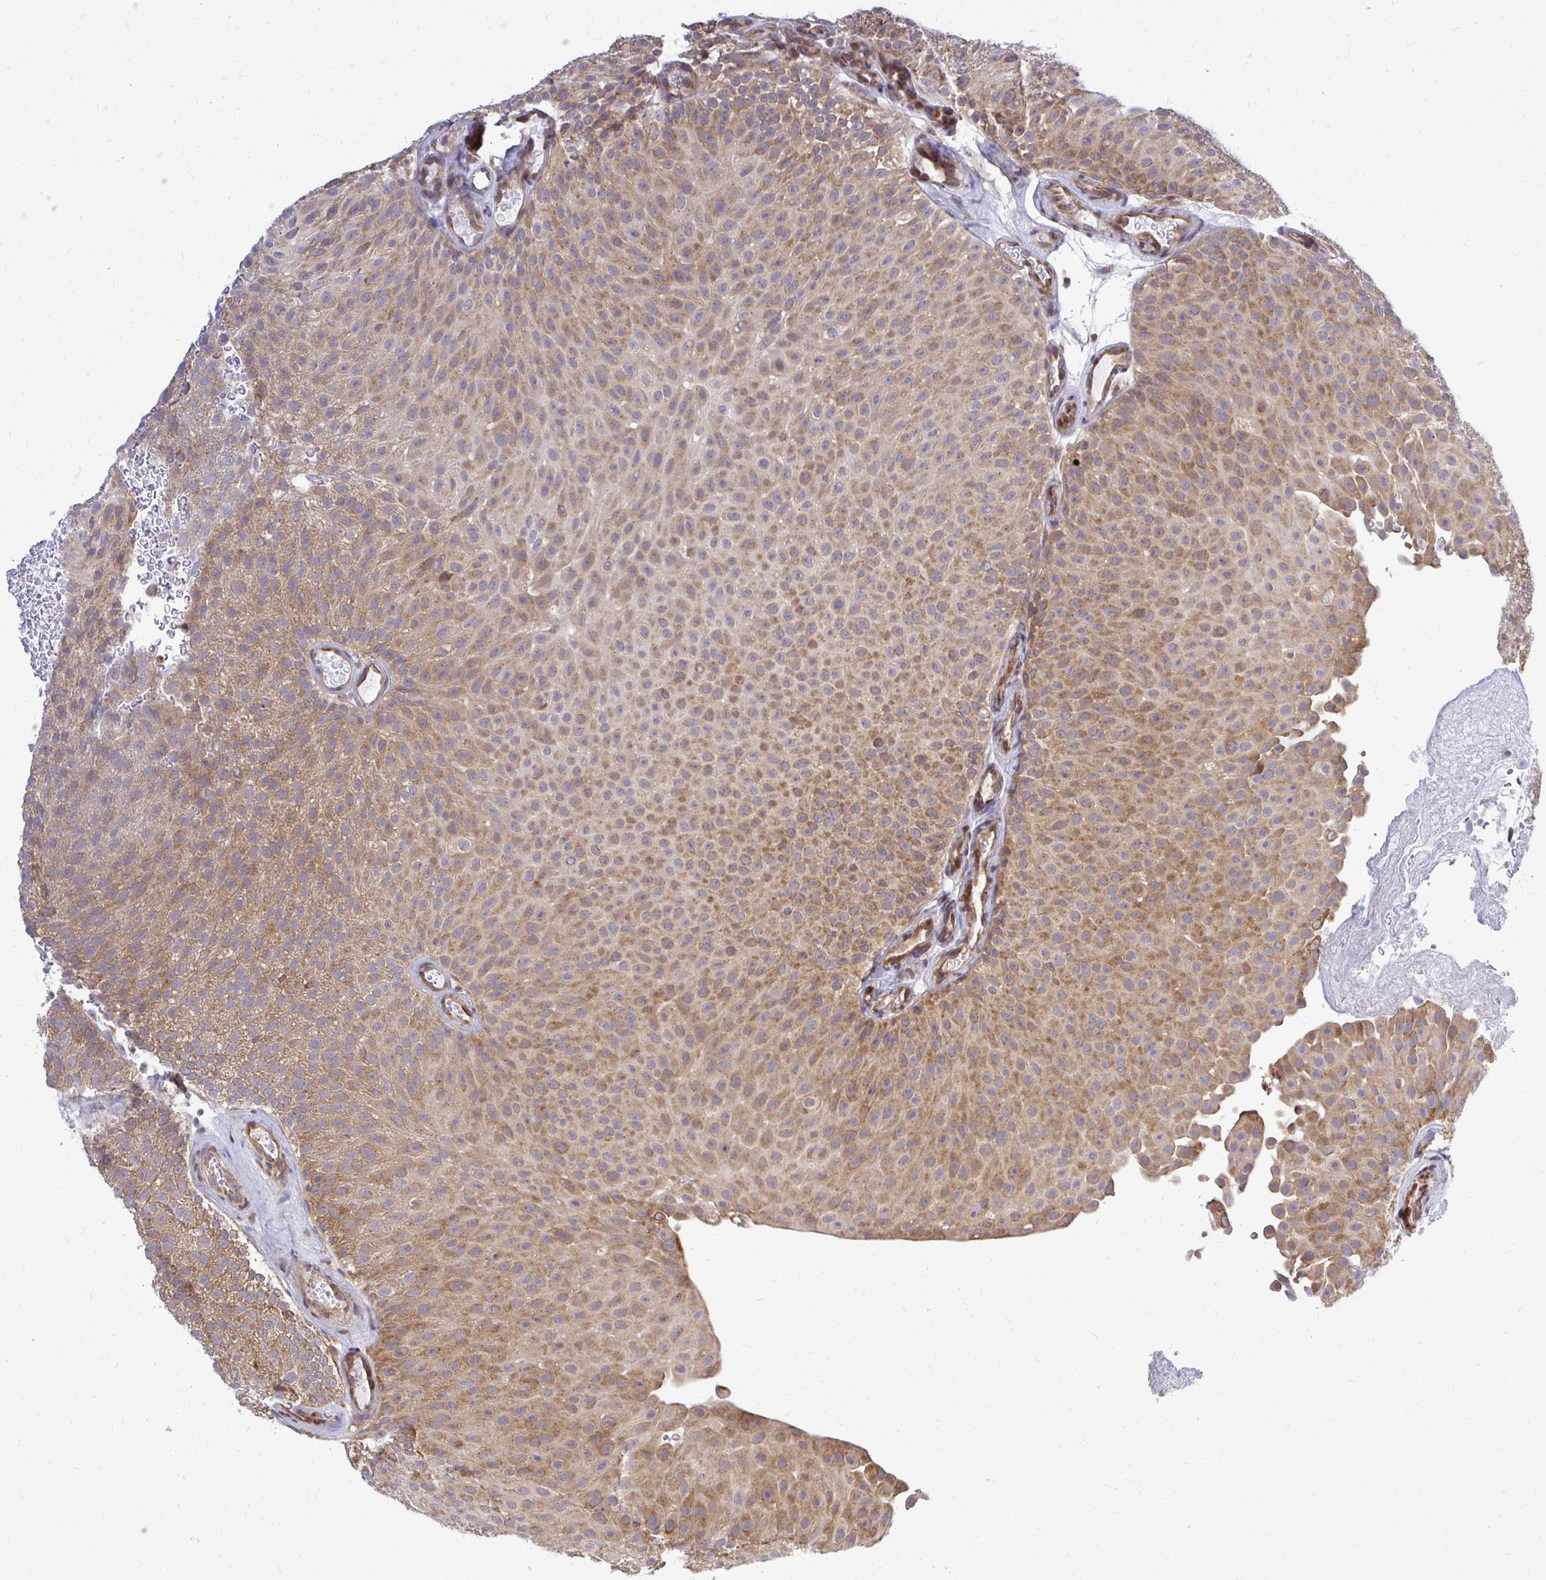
{"staining": {"intensity": "moderate", "quantity": "25%-75%", "location": "cytoplasmic/membranous"}, "tissue": "urothelial cancer", "cell_type": "Tumor cells", "image_type": "cancer", "snomed": [{"axis": "morphology", "description": "Urothelial carcinoma, Low grade"}, {"axis": "topography", "description": "Urinary bladder"}], "caption": "Moderate cytoplasmic/membranous staining is appreciated in approximately 25%-75% of tumor cells in urothelial cancer. (IHC, brightfield microscopy, high magnification).", "gene": "FMR1", "patient": {"sex": "male", "age": 78}}